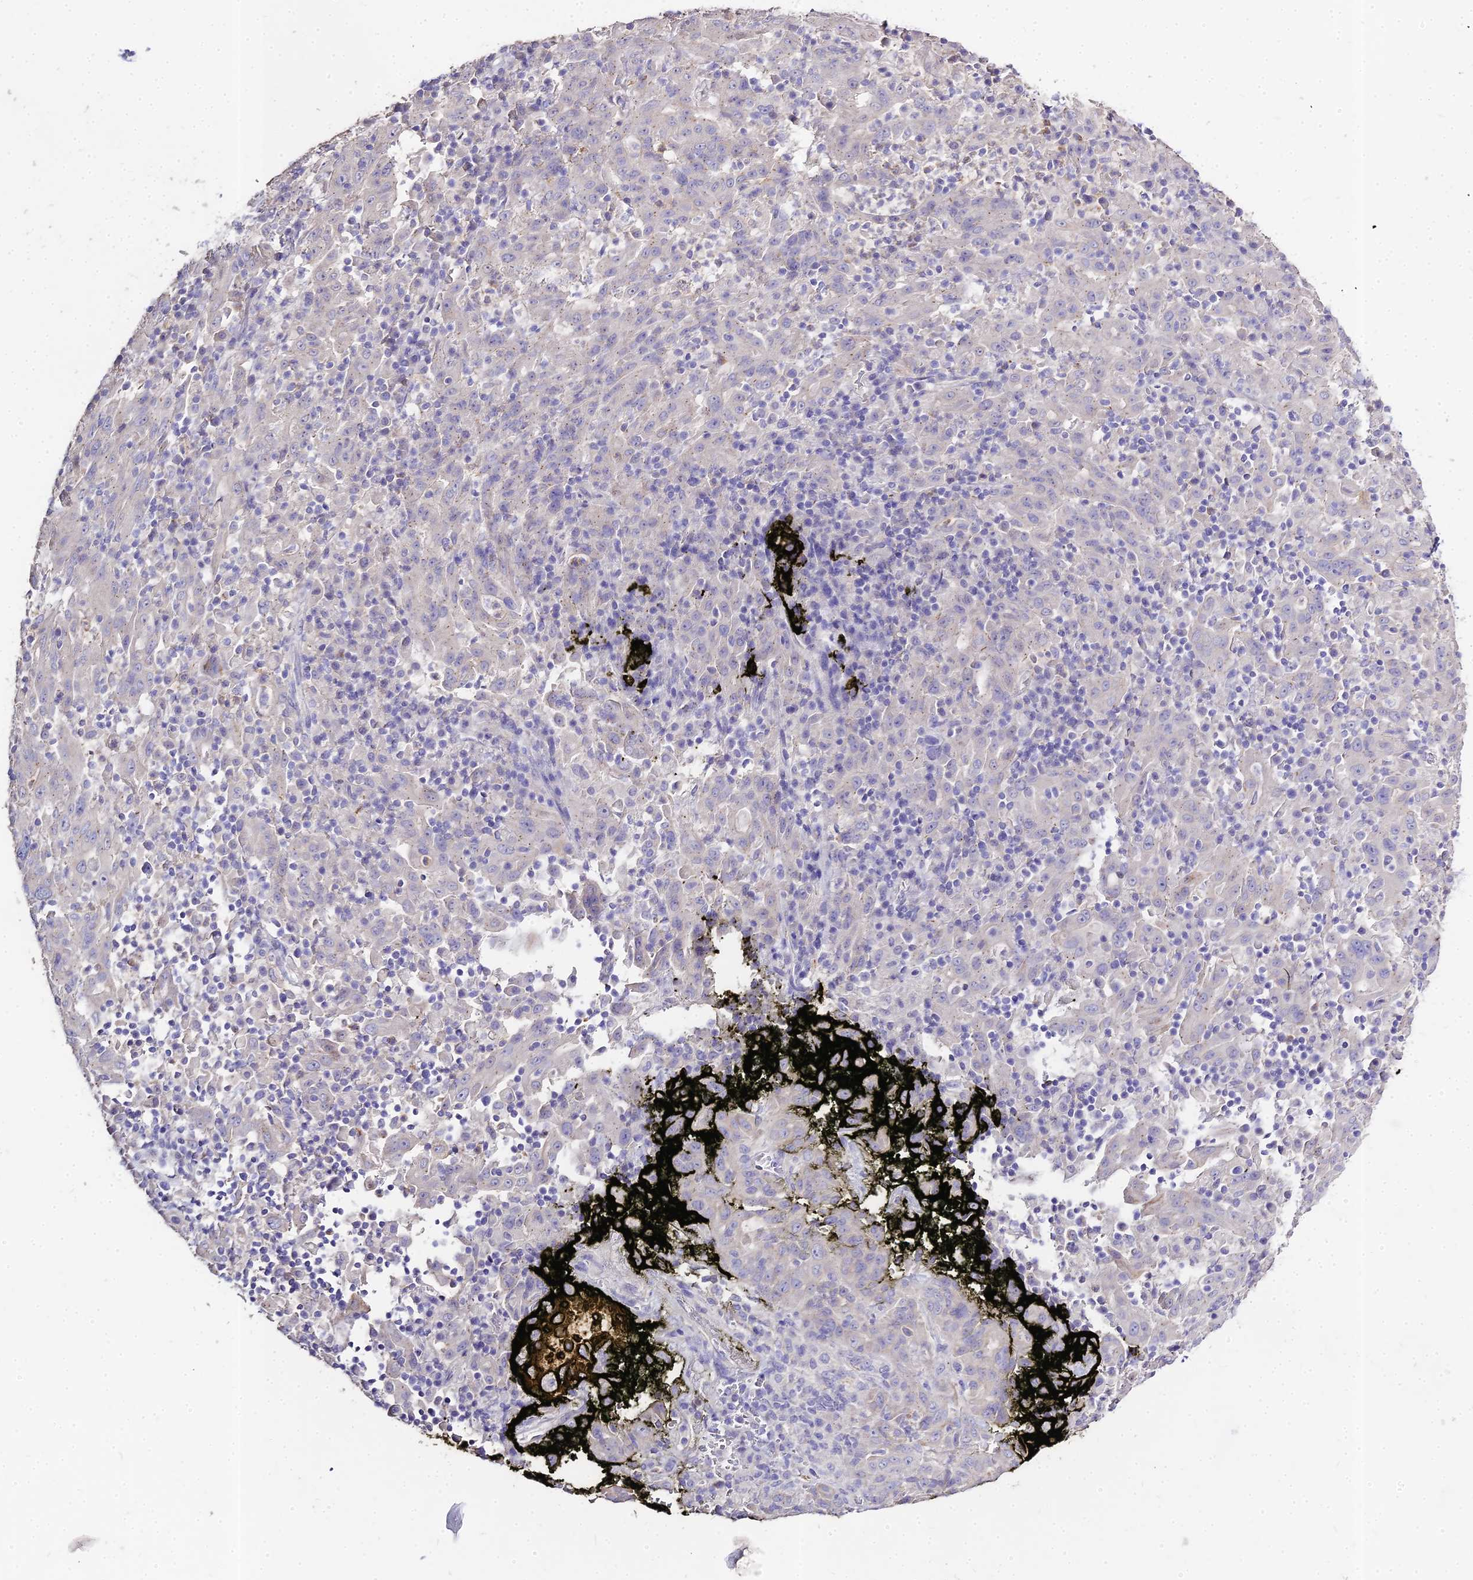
{"staining": {"intensity": "negative", "quantity": "none", "location": "none"}, "tissue": "pancreatic cancer", "cell_type": "Tumor cells", "image_type": "cancer", "snomed": [{"axis": "morphology", "description": "Adenocarcinoma, NOS"}, {"axis": "topography", "description": "Pancreas"}], "caption": "Immunohistochemistry of human pancreatic cancer exhibits no positivity in tumor cells.", "gene": "GLYAT", "patient": {"sex": "male", "age": 63}}